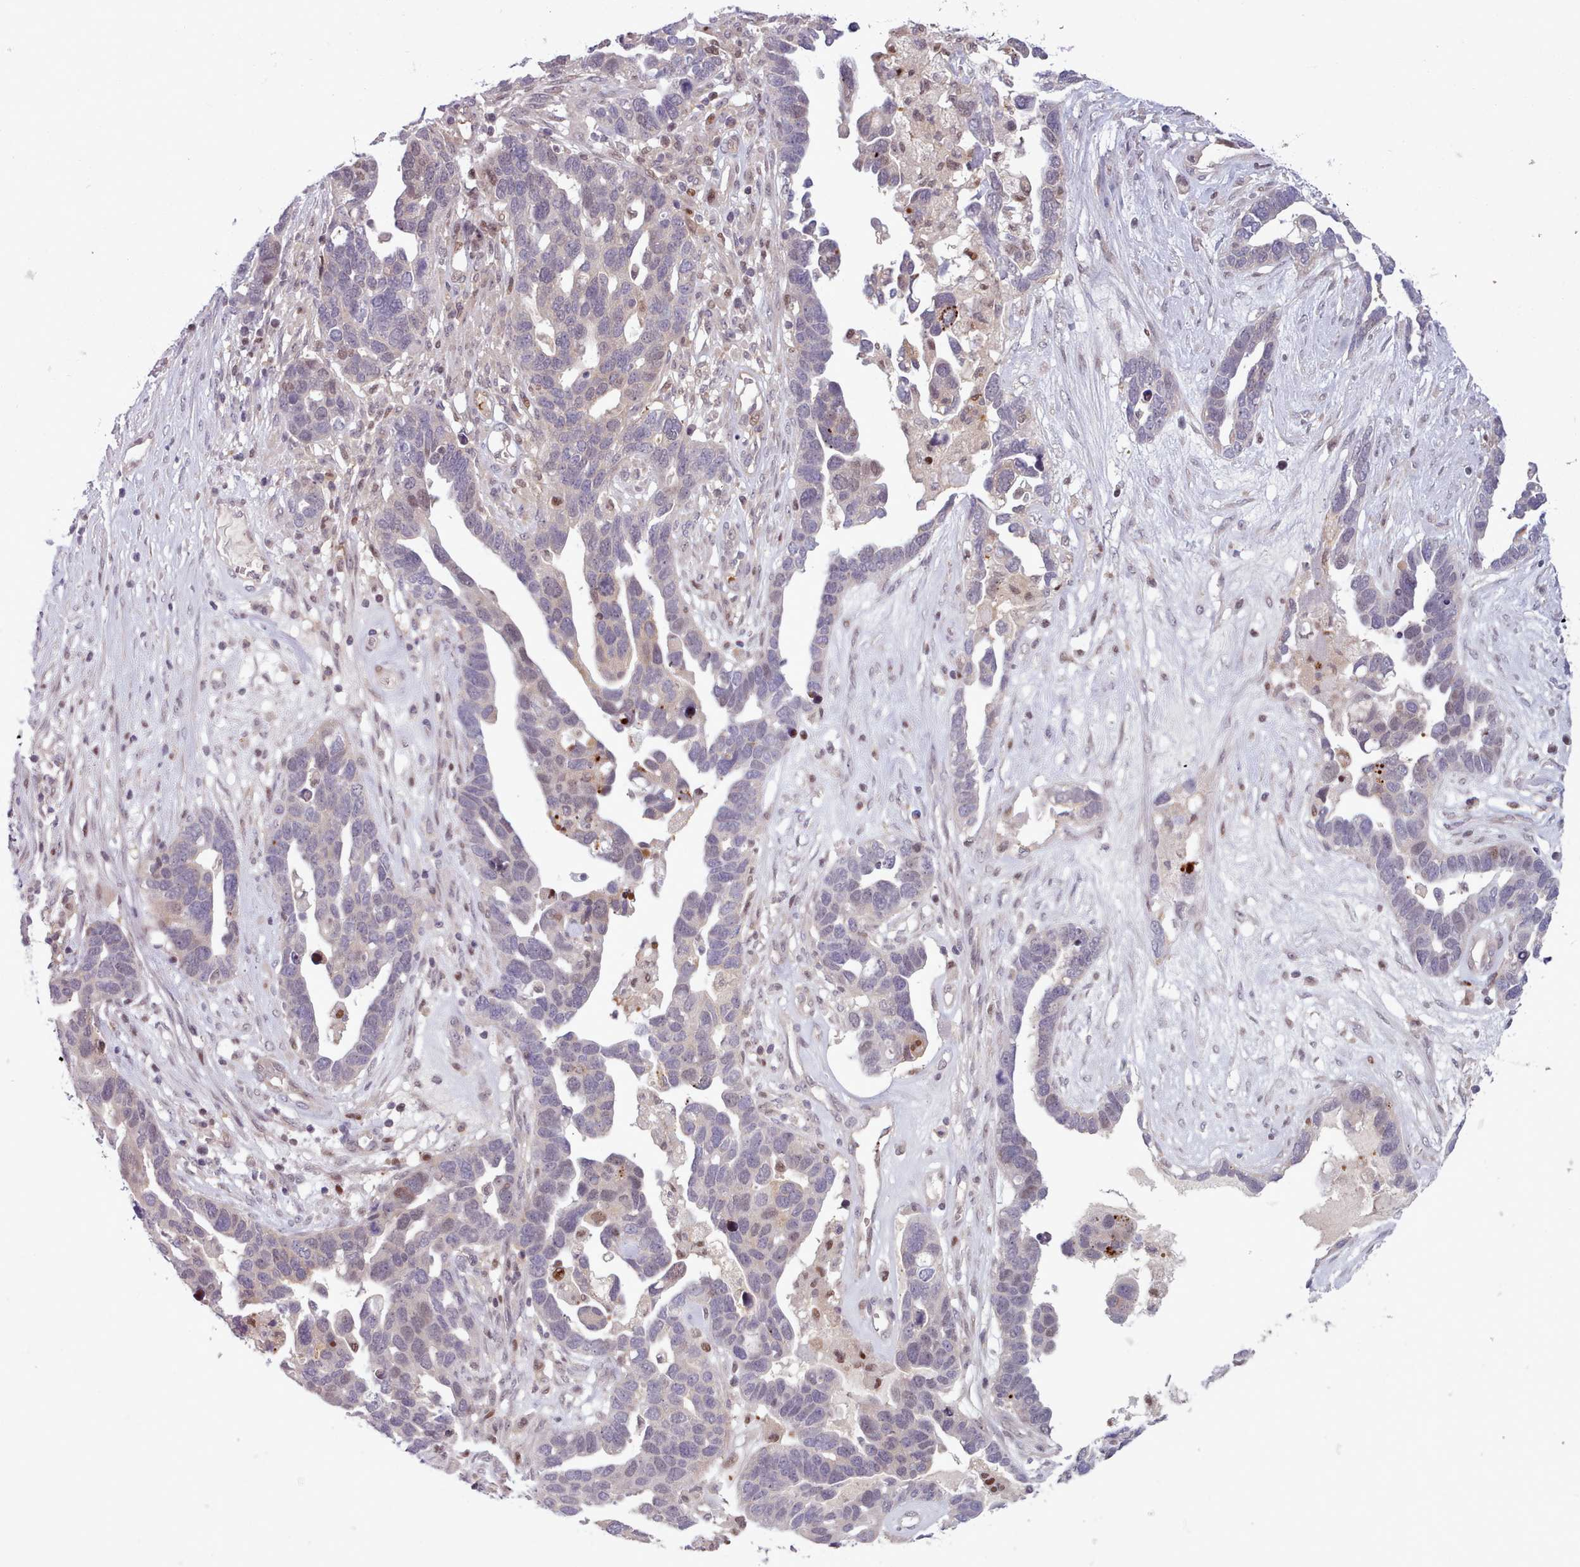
{"staining": {"intensity": "weak", "quantity": "<25%", "location": "nuclear"}, "tissue": "ovarian cancer", "cell_type": "Tumor cells", "image_type": "cancer", "snomed": [{"axis": "morphology", "description": "Cystadenocarcinoma, serous, NOS"}, {"axis": "topography", "description": "Ovary"}], "caption": "A high-resolution micrograph shows immunohistochemistry staining of serous cystadenocarcinoma (ovarian), which exhibits no significant positivity in tumor cells. (Immunohistochemistry (ihc), brightfield microscopy, high magnification).", "gene": "KBTBD7", "patient": {"sex": "female", "age": 54}}